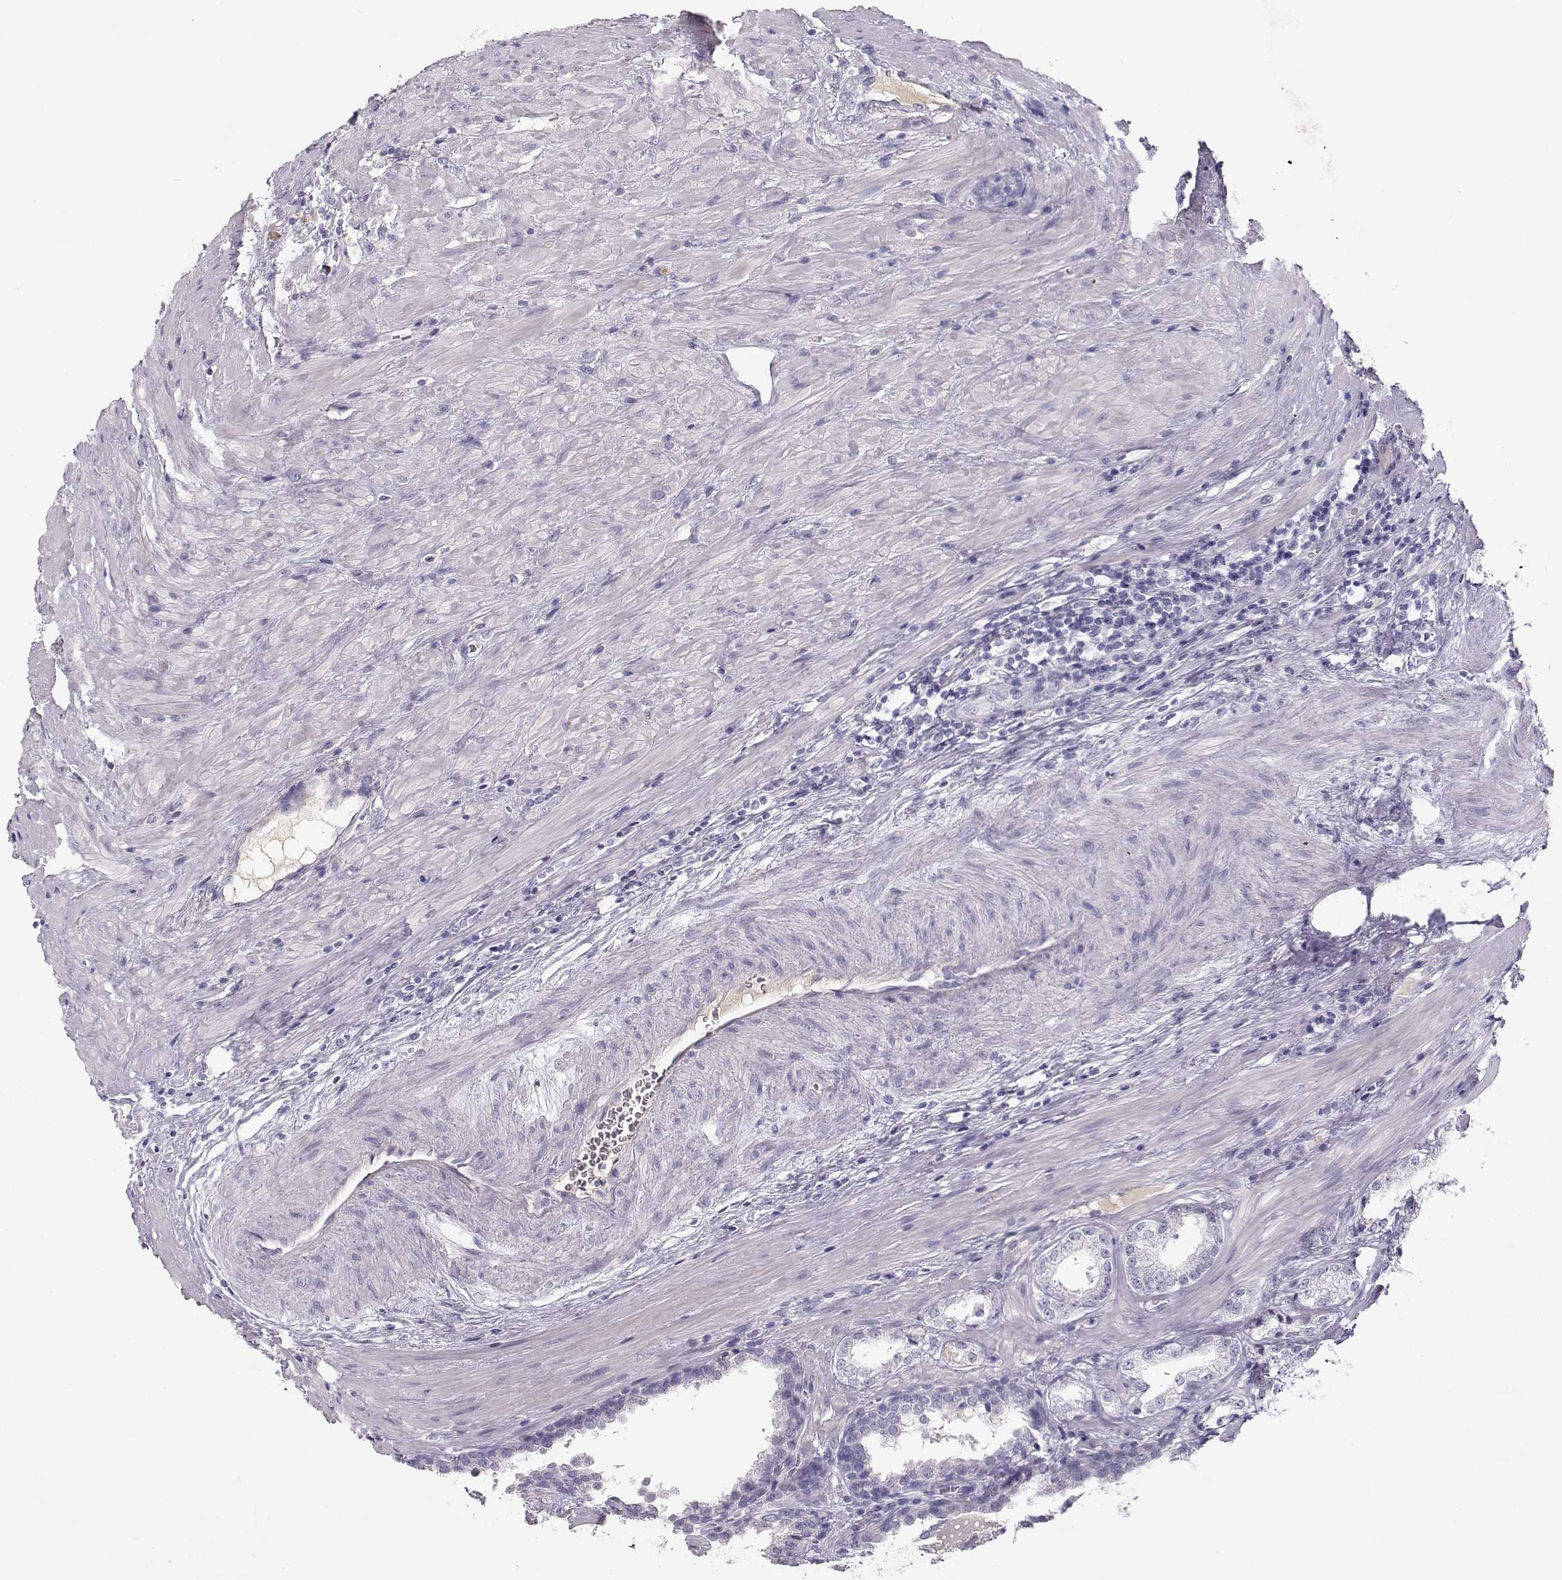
{"staining": {"intensity": "negative", "quantity": "none", "location": "none"}, "tissue": "prostate cancer", "cell_type": "Tumor cells", "image_type": "cancer", "snomed": [{"axis": "morphology", "description": "Adenocarcinoma, NOS"}, {"axis": "topography", "description": "Prostate and seminal vesicle, NOS"}], "caption": "Tumor cells show no significant protein staining in adenocarcinoma (prostate).", "gene": "SLCO6A1", "patient": {"sex": "male", "age": 63}}